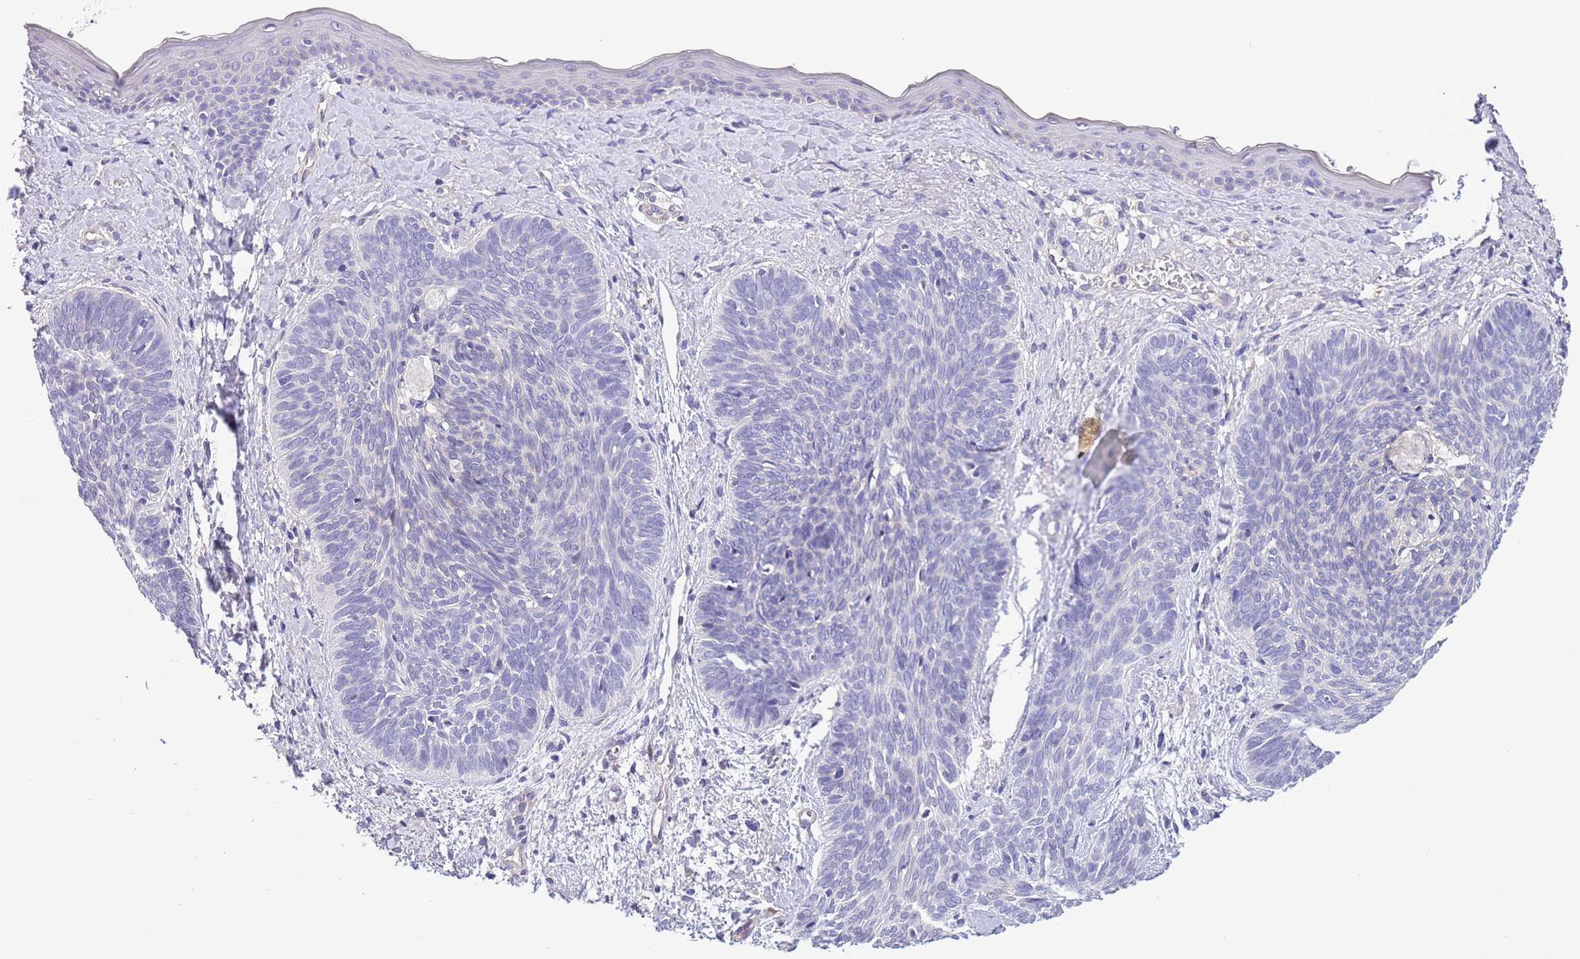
{"staining": {"intensity": "negative", "quantity": "none", "location": "none"}, "tissue": "skin cancer", "cell_type": "Tumor cells", "image_type": "cancer", "snomed": [{"axis": "morphology", "description": "Basal cell carcinoma"}, {"axis": "topography", "description": "Skin"}], "caption": "The image demonstrates no significant positivity in tumor cells of skin basal cell carcinoma.", "gene": "ZNF658", "patient": {"sex": "female", "age": 81}}